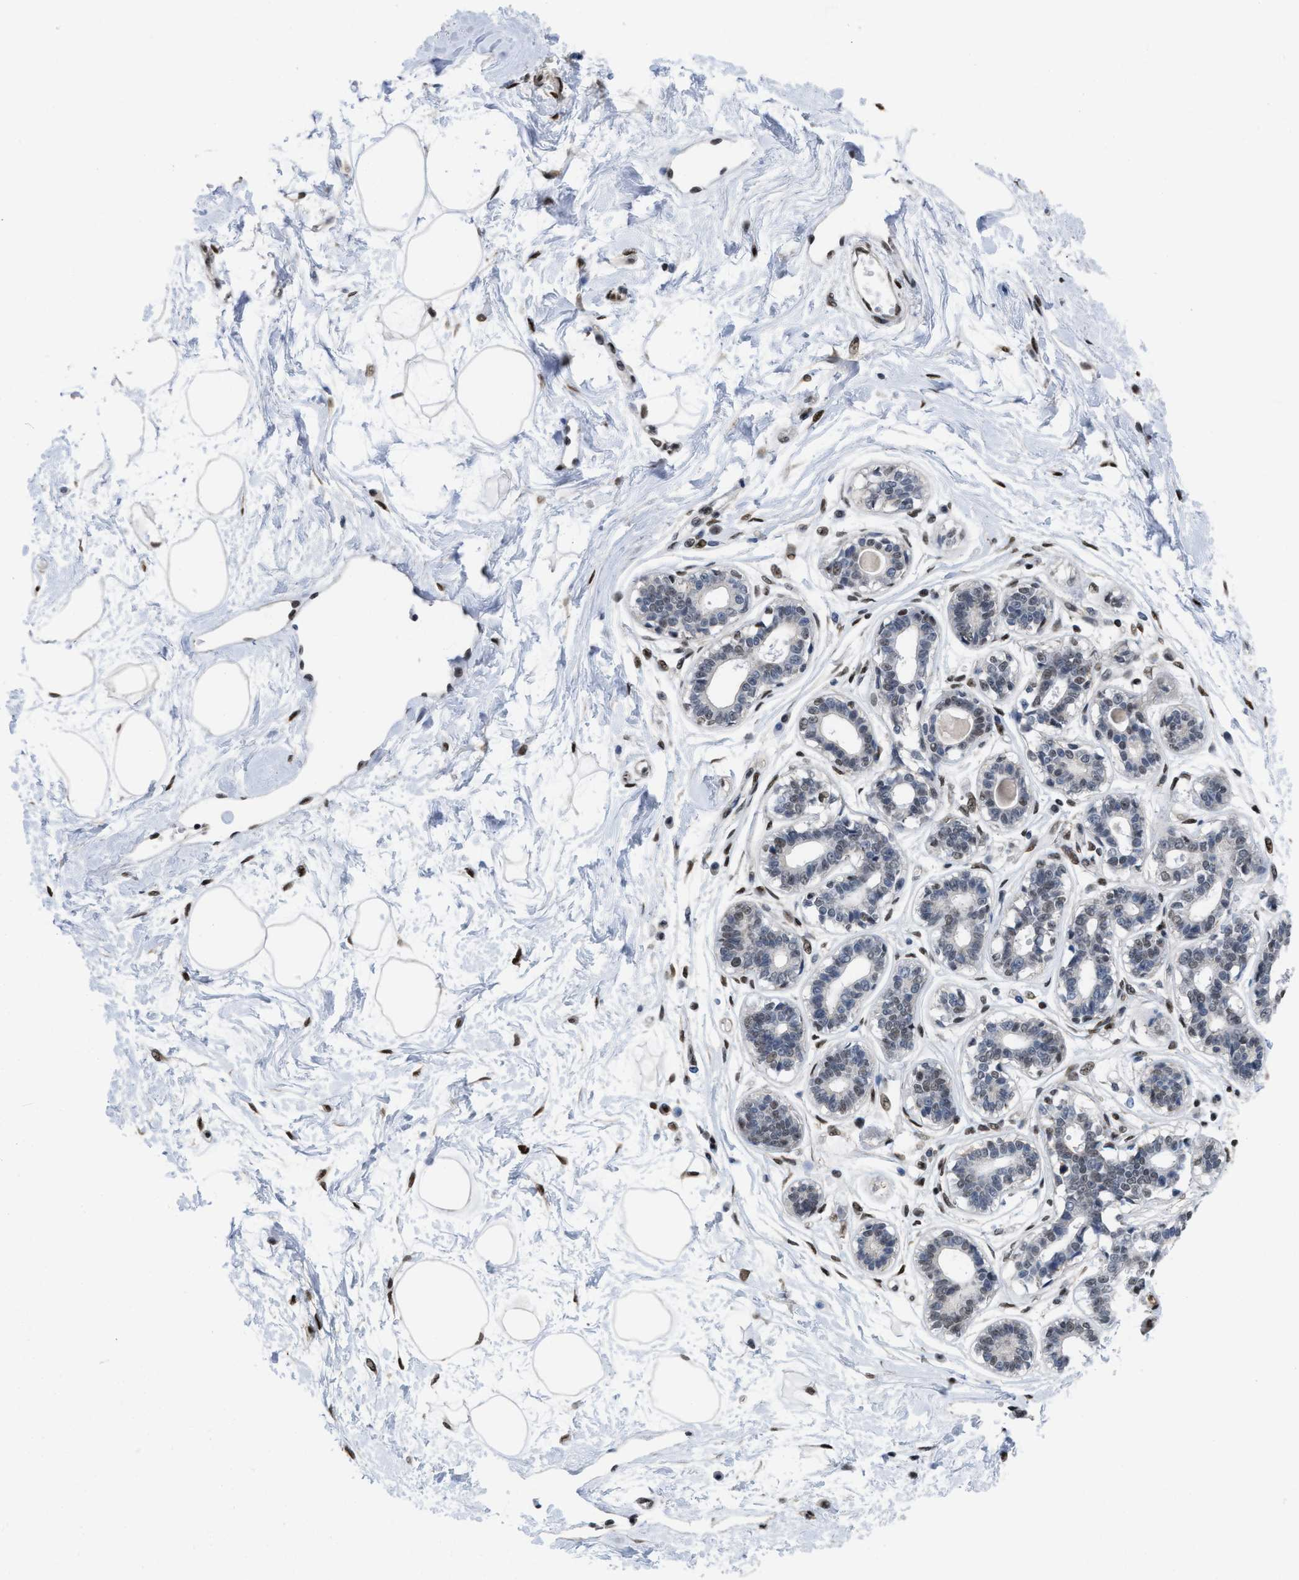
{"staining": {"intensity": "moderate", "quantity": "25%-75%", "location": "nuclear"}, "tissue": "breast", "cell_type": "Adipocytes", "image_type": "normal", "snomed": [{"axis": "morphology", "description": "Normal tissue, NOS"}, {"axis": "topography", "description": "Breast"}], "caption": "A medium amount of moderate nuclear positivity is identified in about 25%-75% of adipocytes in unremarkable breast.", "gene": "MIER1", "patient": {"sex": "female", "age": 45}}